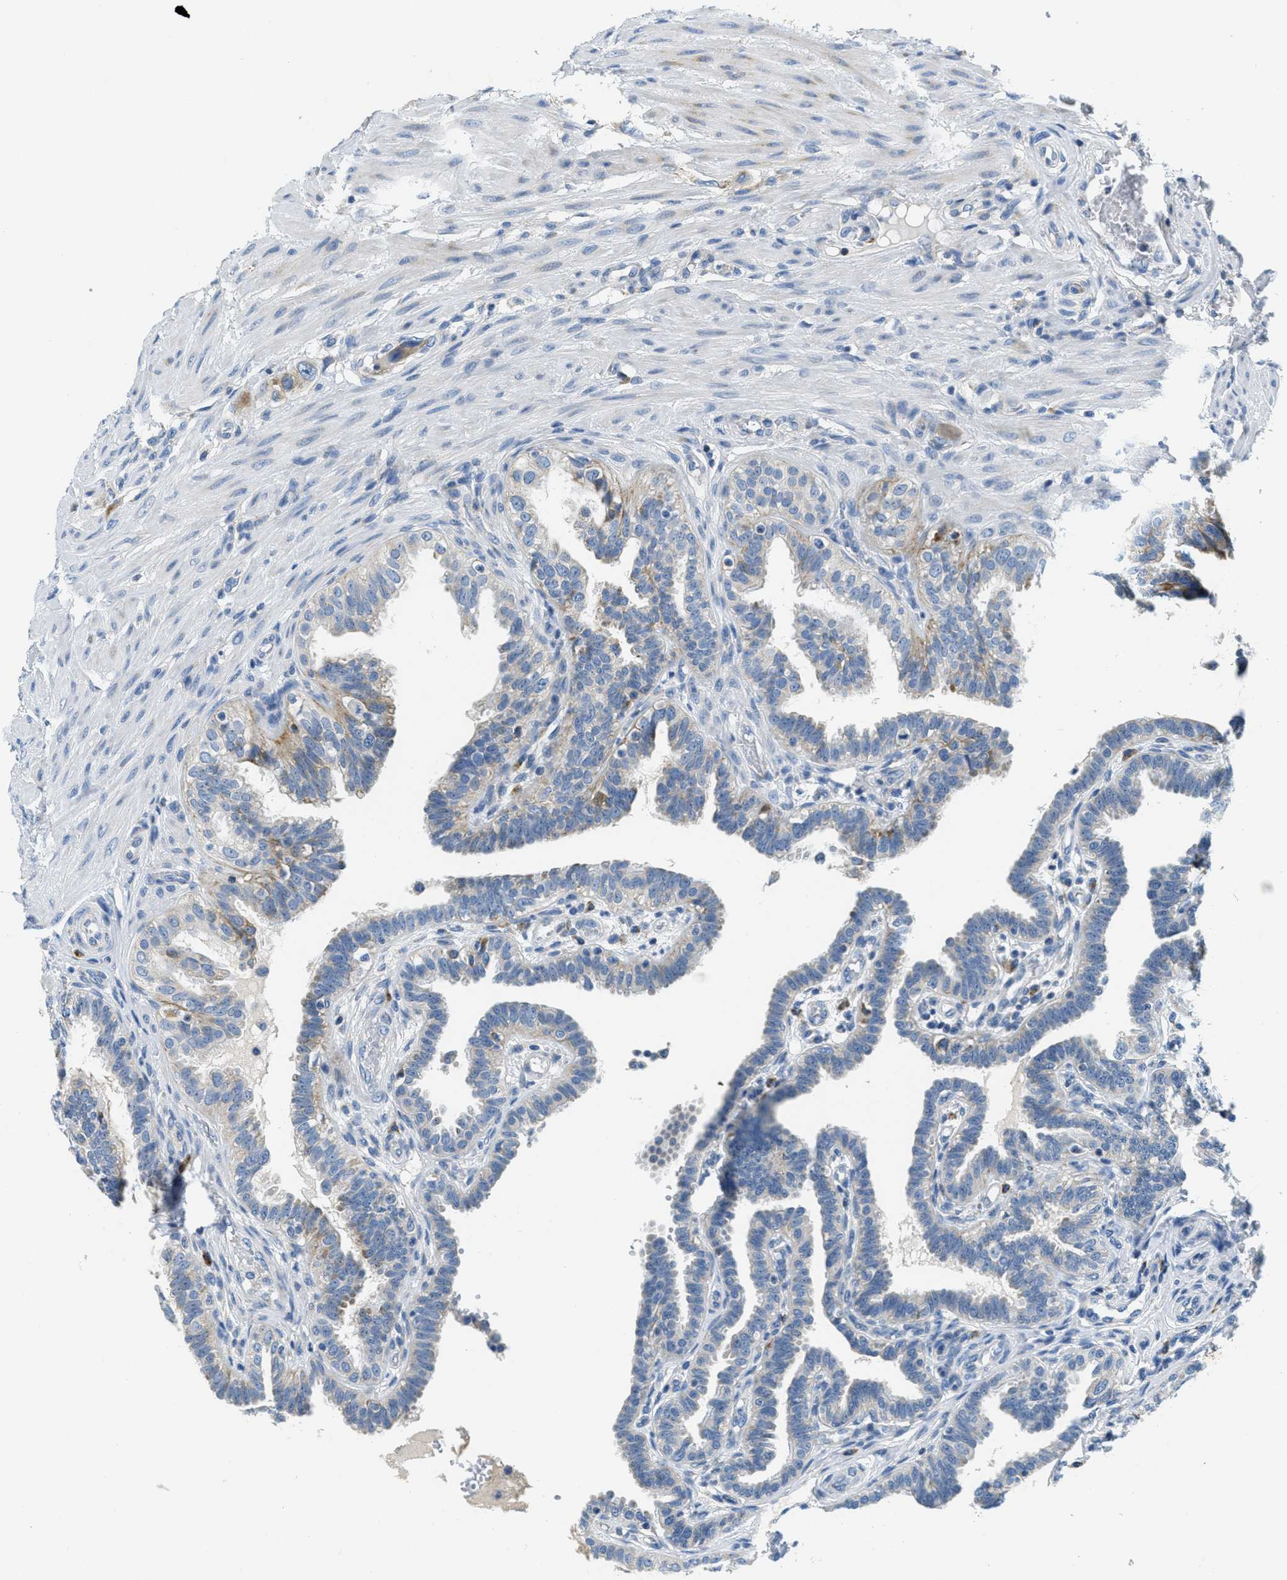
{"staining": {"intensity": "weak", "quantity": "<25%", "location": "cytoplasmic/membranous"}, "tissue": "fallopian tube", "cell_type": "Glandular cells", "image_type": "normal", "snomed": [{"axis": "morphology", "description": "Normal tissue, NOS"}, {"axis": "topography", "description": "Fallopian tube"}, {"axis": "topography", "description": "Placenta"}], "caption": "Photomicrograph shows no significant protein expression in glandular cells of unremarkable fallopian tube. (DAB (3,3'-diaminobenzidine) immunohistochemistry (IHC), high magnification).", "gene": "CA4", "patient": {"sex": "female", "age": 34}}